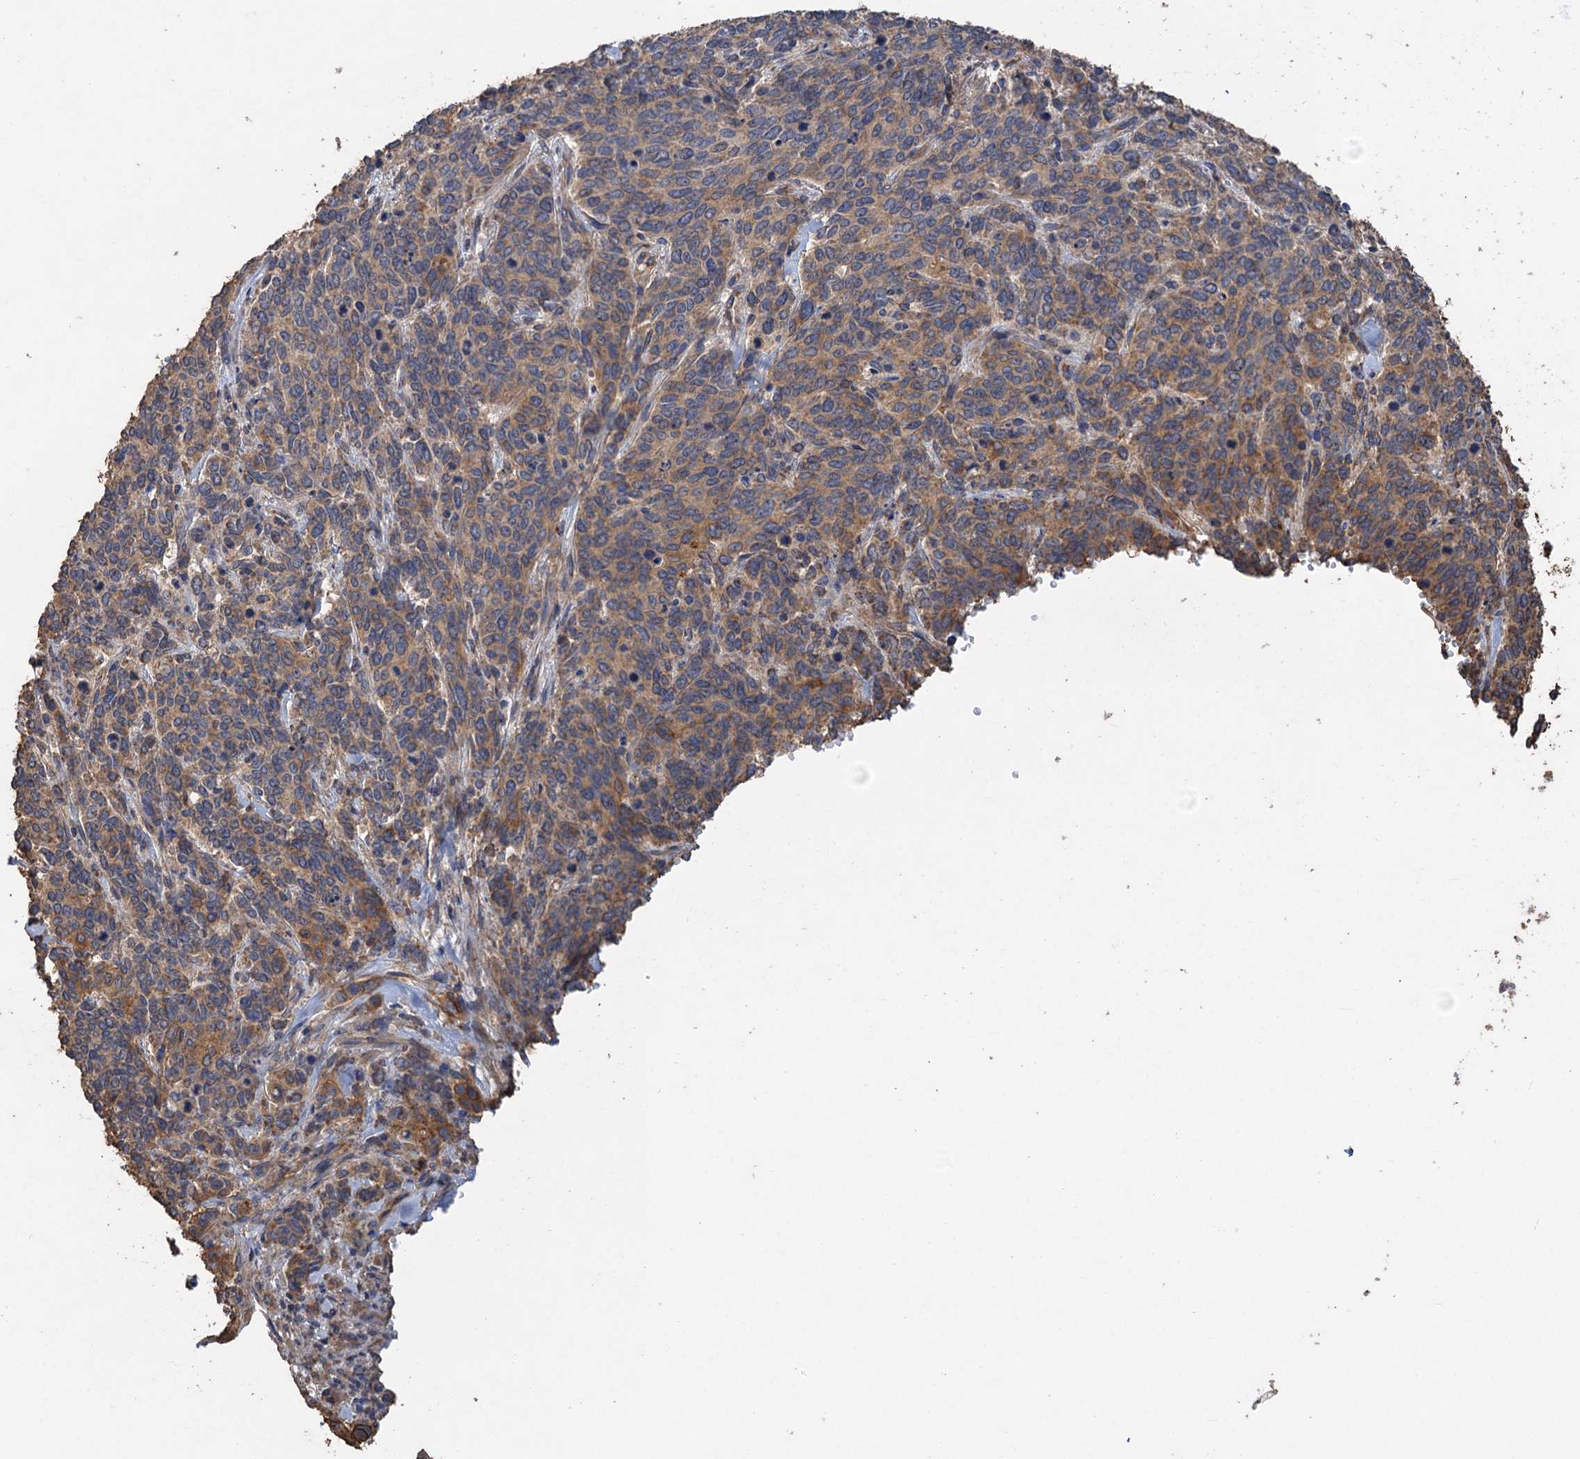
{"staining": {"intensity": "moderate", "quantity": ">75%", "location": "cytoplasmic/membranous"}, "tissue": "cervical cancer", "cell_type": "Tumor cells", "image_type": "cancer", "snomed": [{"axis": "morphology", "description": "Squamous cell carcinoma, NOS"}, {"axis": "topography", "description": "Cervix"}], "caption": "Immunohistochemistry (IHC) micrograph of squamous cell carcinoma (cervical) stained for a protein (brown), which displays medium levels of moderate cytoplasmic/membranous expression in approximately >75% of tumor cells.", "gene": "SCUBE3", "patient": {"sex": "female", "age": 60}}